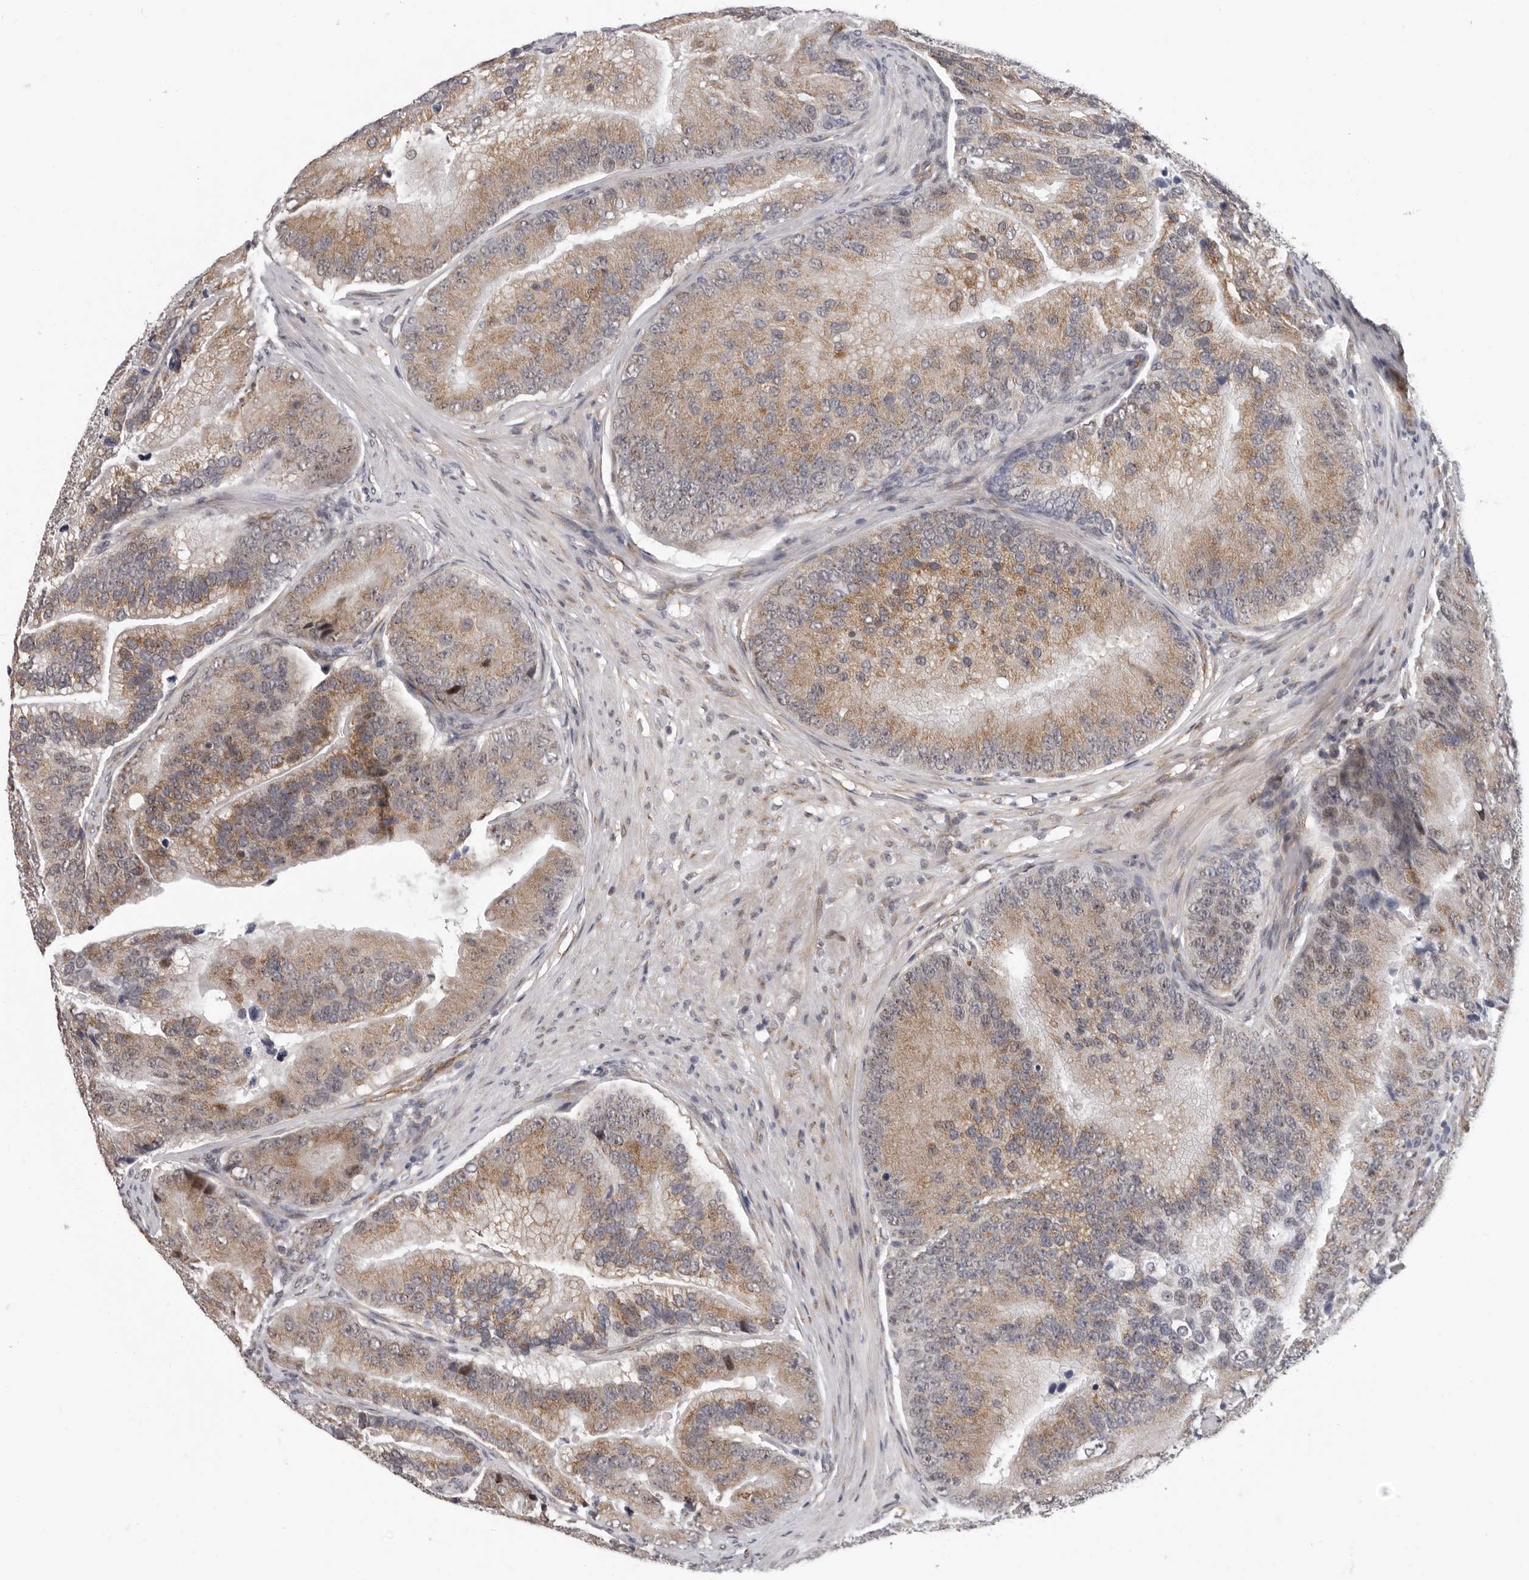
{"staining": {"intensity": "moderate", "quantity": "25%-75%", "location": "cytoplasmic/membranous"}, "tissue": "prostate cancer", "cell_type": "Tumor cells", "image_type": "cancer", "snomed": [{"axis": "morphology", "description": "Adenocarcinoma, High grade"}, {"axis": "topography", "description": "Prostate"}], "caption": "A brown stain shows moderate cytoplasmic/membranous expression of a protein in high-grade adenocarcinoma (prostate) tumor cells. (DAB IHC with brightfield microscopy, high magnification).", "gene": "RALGPS2", "patient": {"sex": "male", "age": 70}}